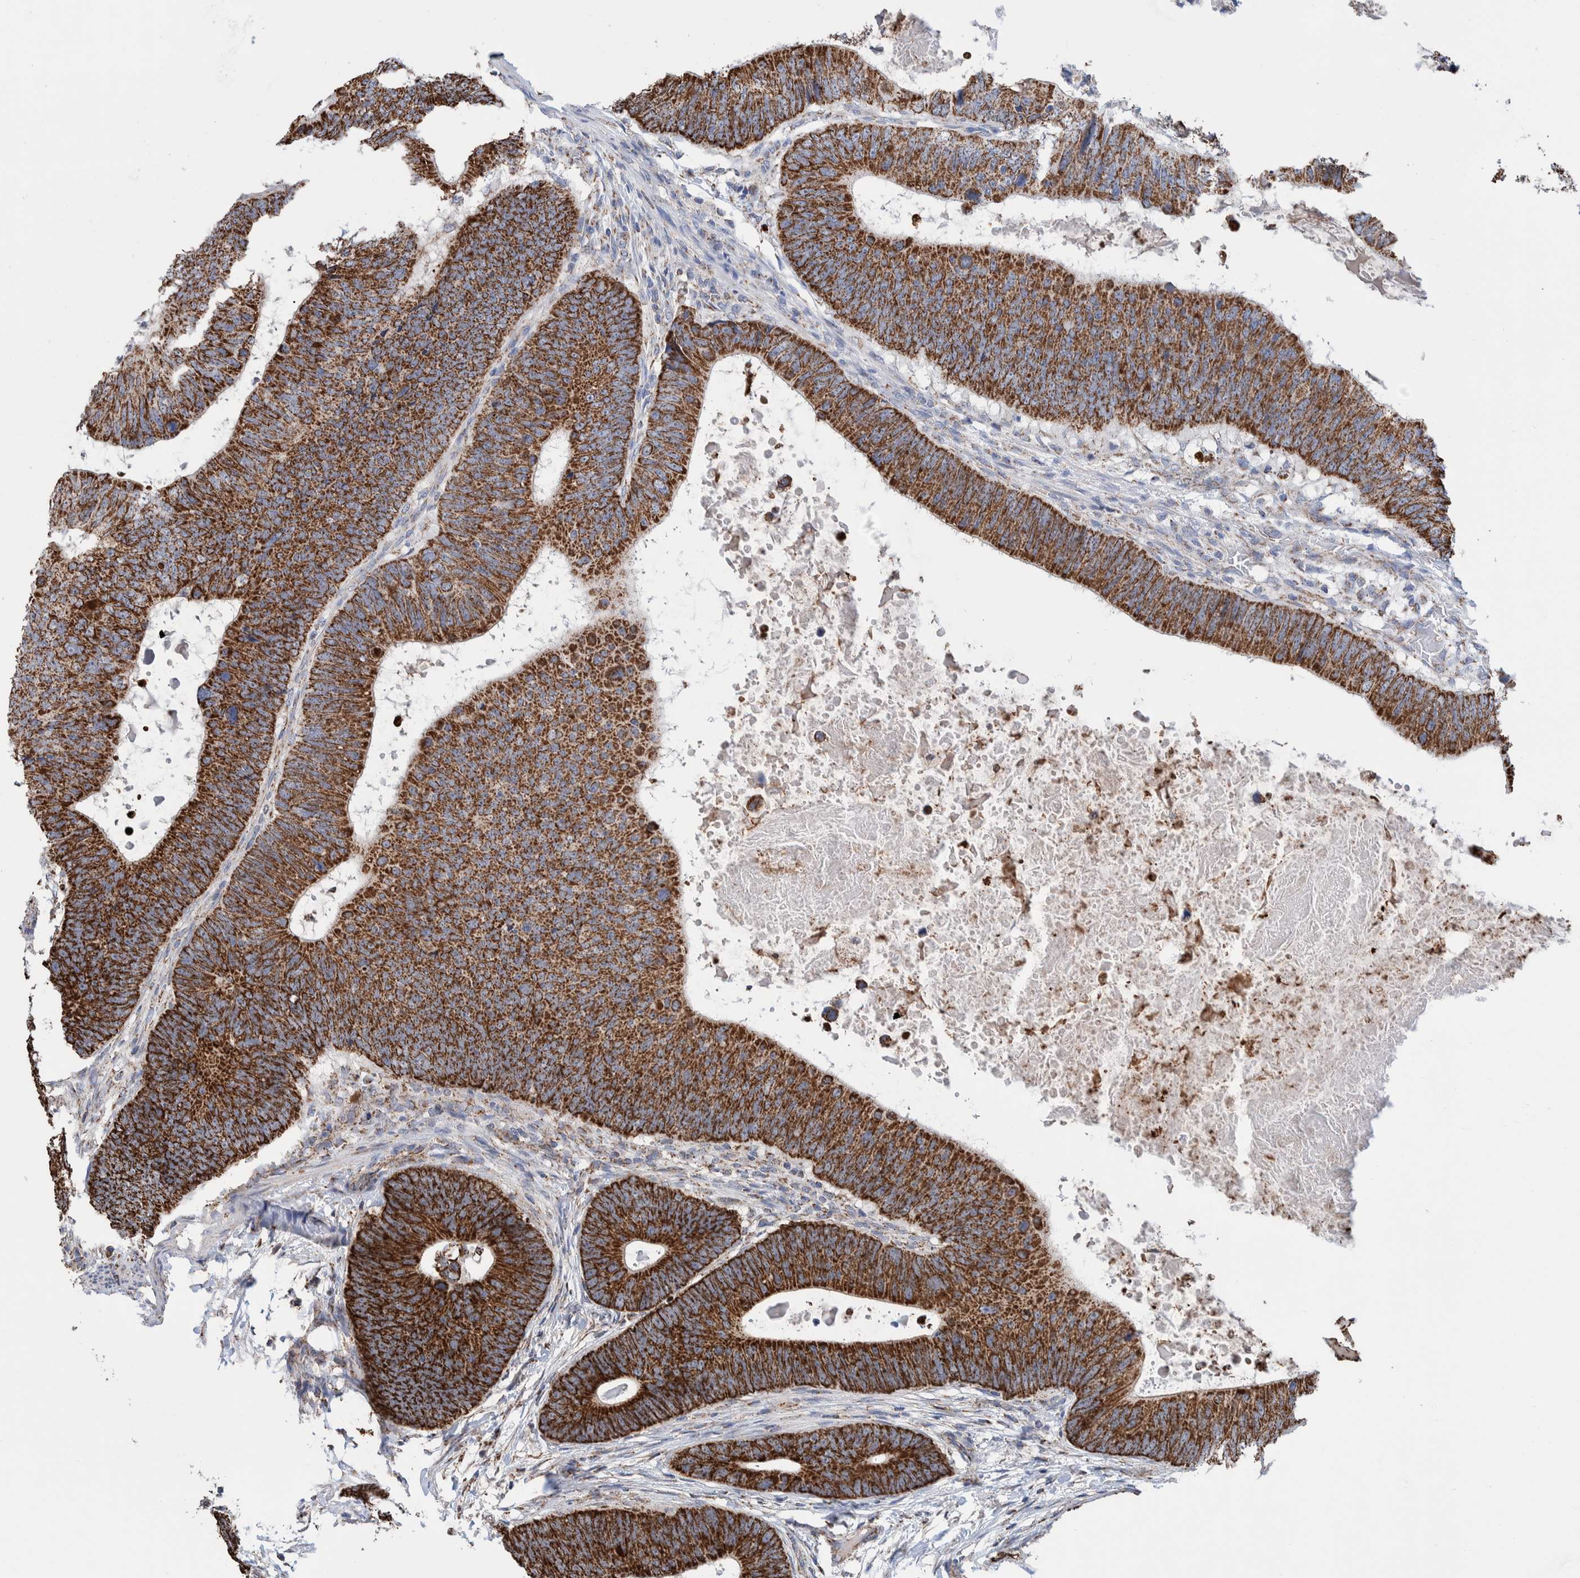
{"staining": {"intensity": "strong", "quantity": ">75%", "location": "cytoplasmic/membranous"}, "tissue": "colorectal cancer", "cell_type": "Tumor cells", "image_type": "cancer", "snomed": [{"axis": "morphology", "description": "Adenocarcinoma, NOS"}, {"axis": "topography", "description": "Colon"}], "caption": "Colorectal cancer (adenocarcinoma) was stained to show a protein in brown. There is high levels of strong cytoplasmic/membranous positivity in about >75% of tumor cells.", "gene": "DECR1", "patient": {"sex": "male", "age": 56}}